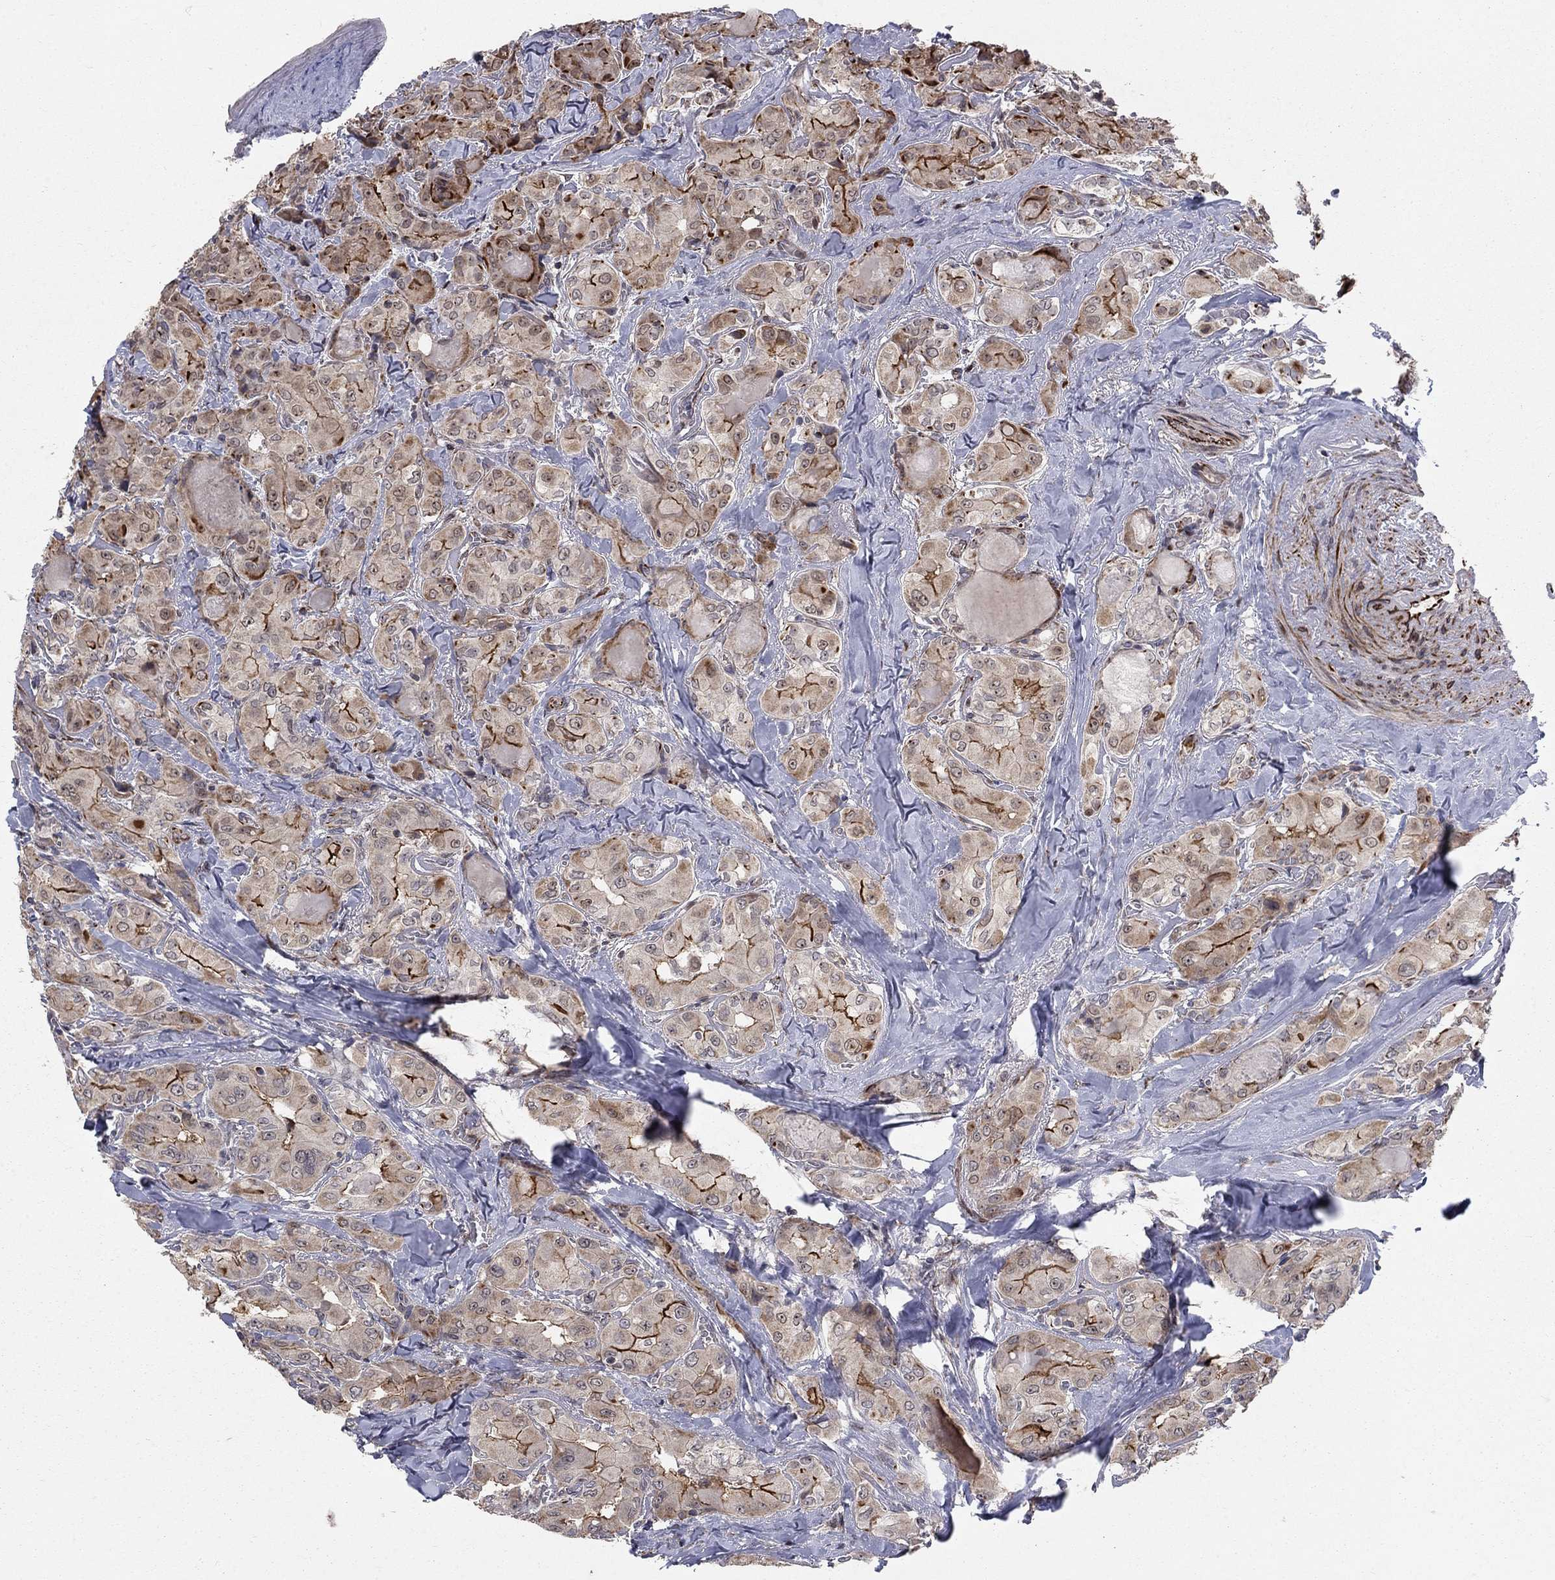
{"staining": {"intensity": "strong", "quantity": "<25%", "location": "cytoplasmic/membranous"}, "tissue": "thyroid cancer", "cell_type": "Tumor cells", "image_type": "cancer", "snomed": [{"axis": "morphology", "description": "Normal tissue, NOS"}, {"axis": "morphology", "description": "Papillary adenocarcinoma, NOS"}, {"axis": "topography", "description": "Thyroid gland"}], "caption": "Brown immunohistochemical staining in human thyroid papillary adenocarcinoma shows strong cytoplasmic/membranous staining in about <25% of tumor cells. (IHC, brightfield microscopy, high magnification).", "gene": "MSRA", "patient": {"sex": "female", "age": 66}}